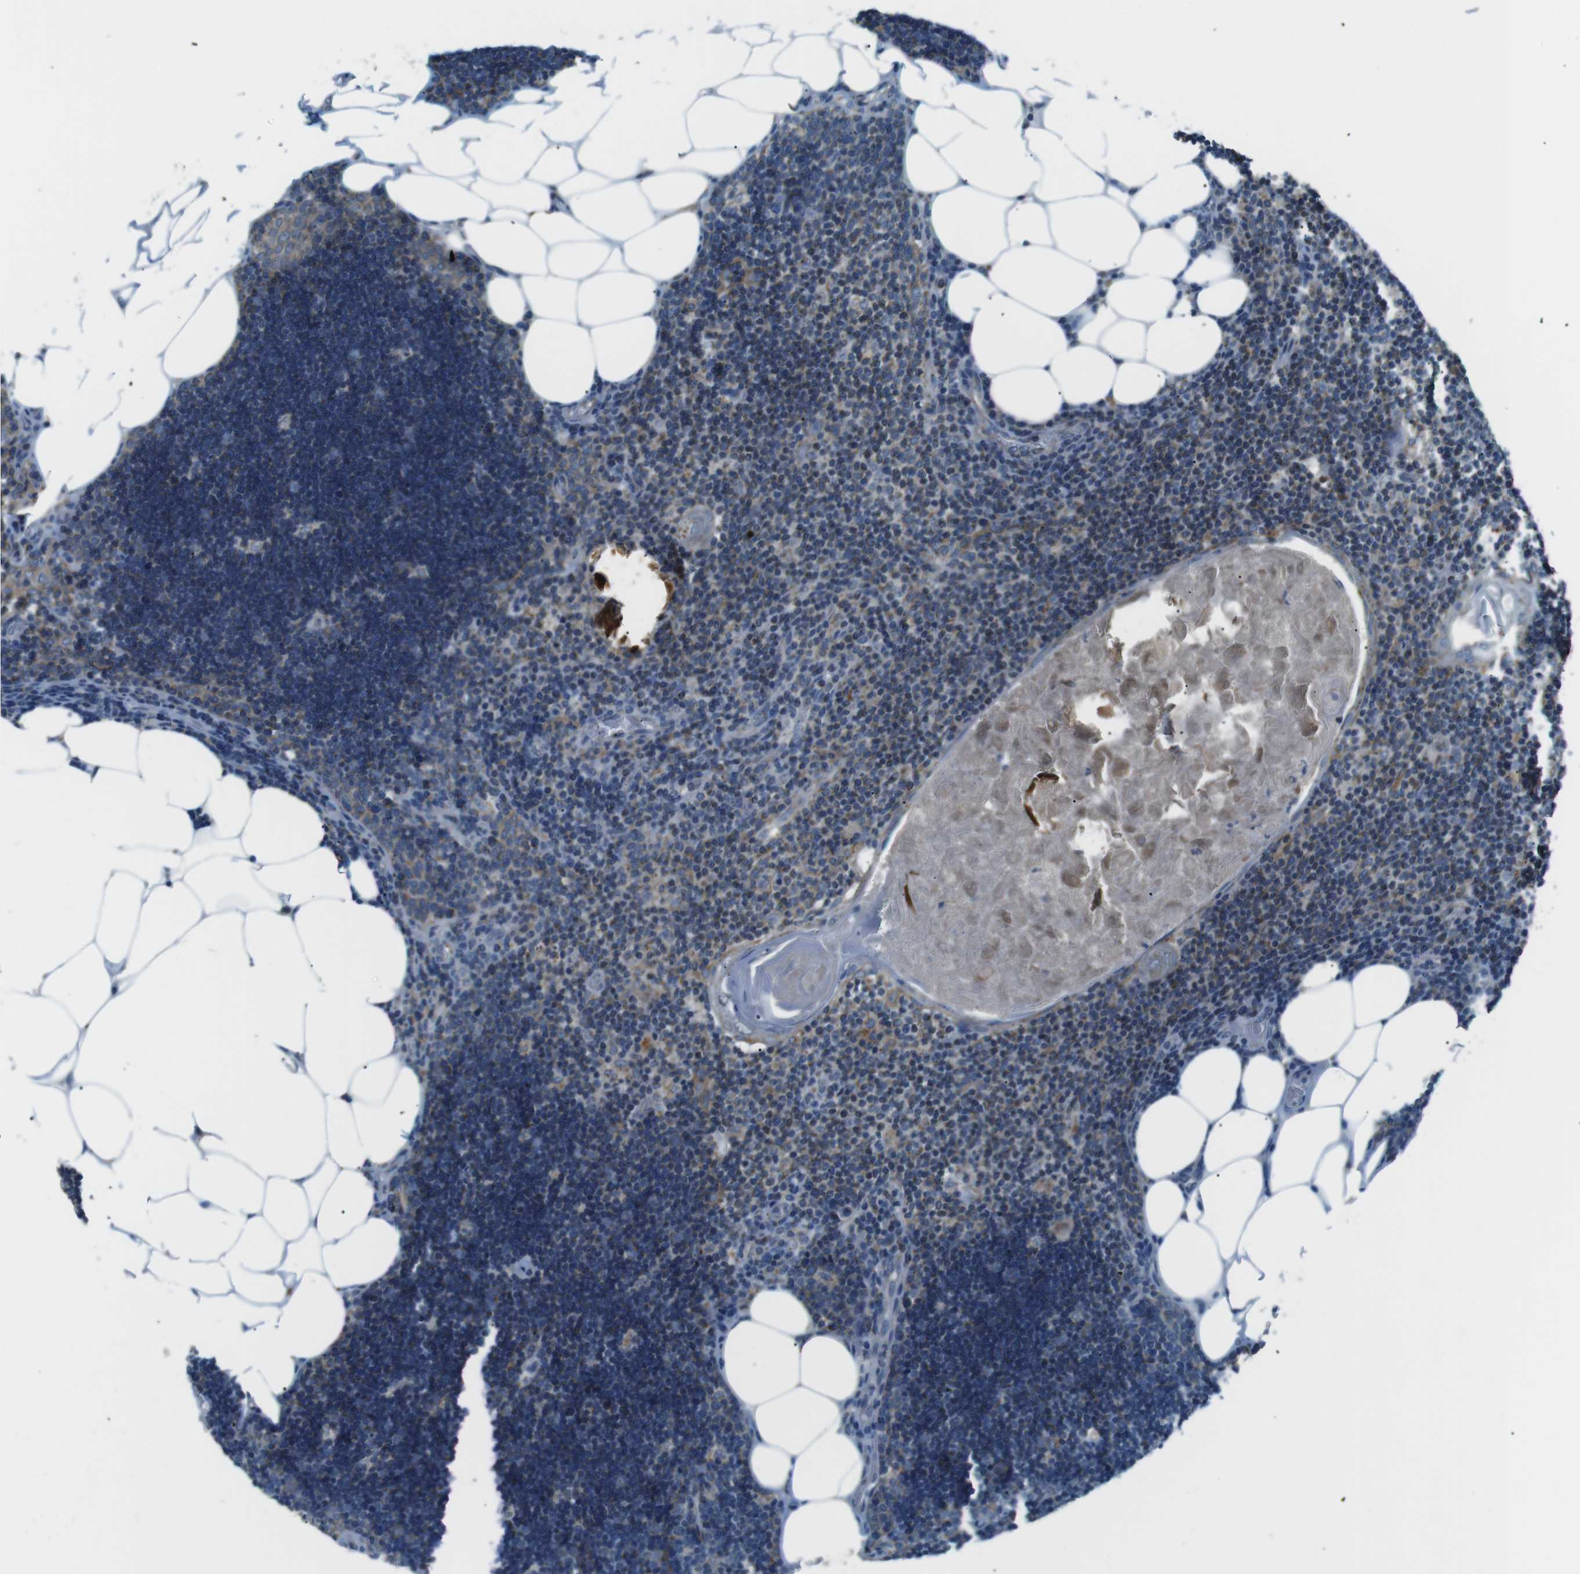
{"staining": {"intensity": "negative", "quantity": "none", "location": "none"}, "tissue": "lymph node", "cell_type": "Germinal center cells", "image_type": "normal", "snomed": [{"axis": "morphology", "description": "Normal tissue, NOS"}, {"axis": "topography", "description": "Lymph node"}], "caption": "IHC image of benign lymph node stained for a protein (brown), which shows no positivity in germinal center cells. (DAB (3,3'-diaminobenzidine) immunohistochemistry (IHC) visualized using brightfield microscopy, high magnification).", "gene": "FAM3B", "patient": {"sex": "male", "age": 33}}